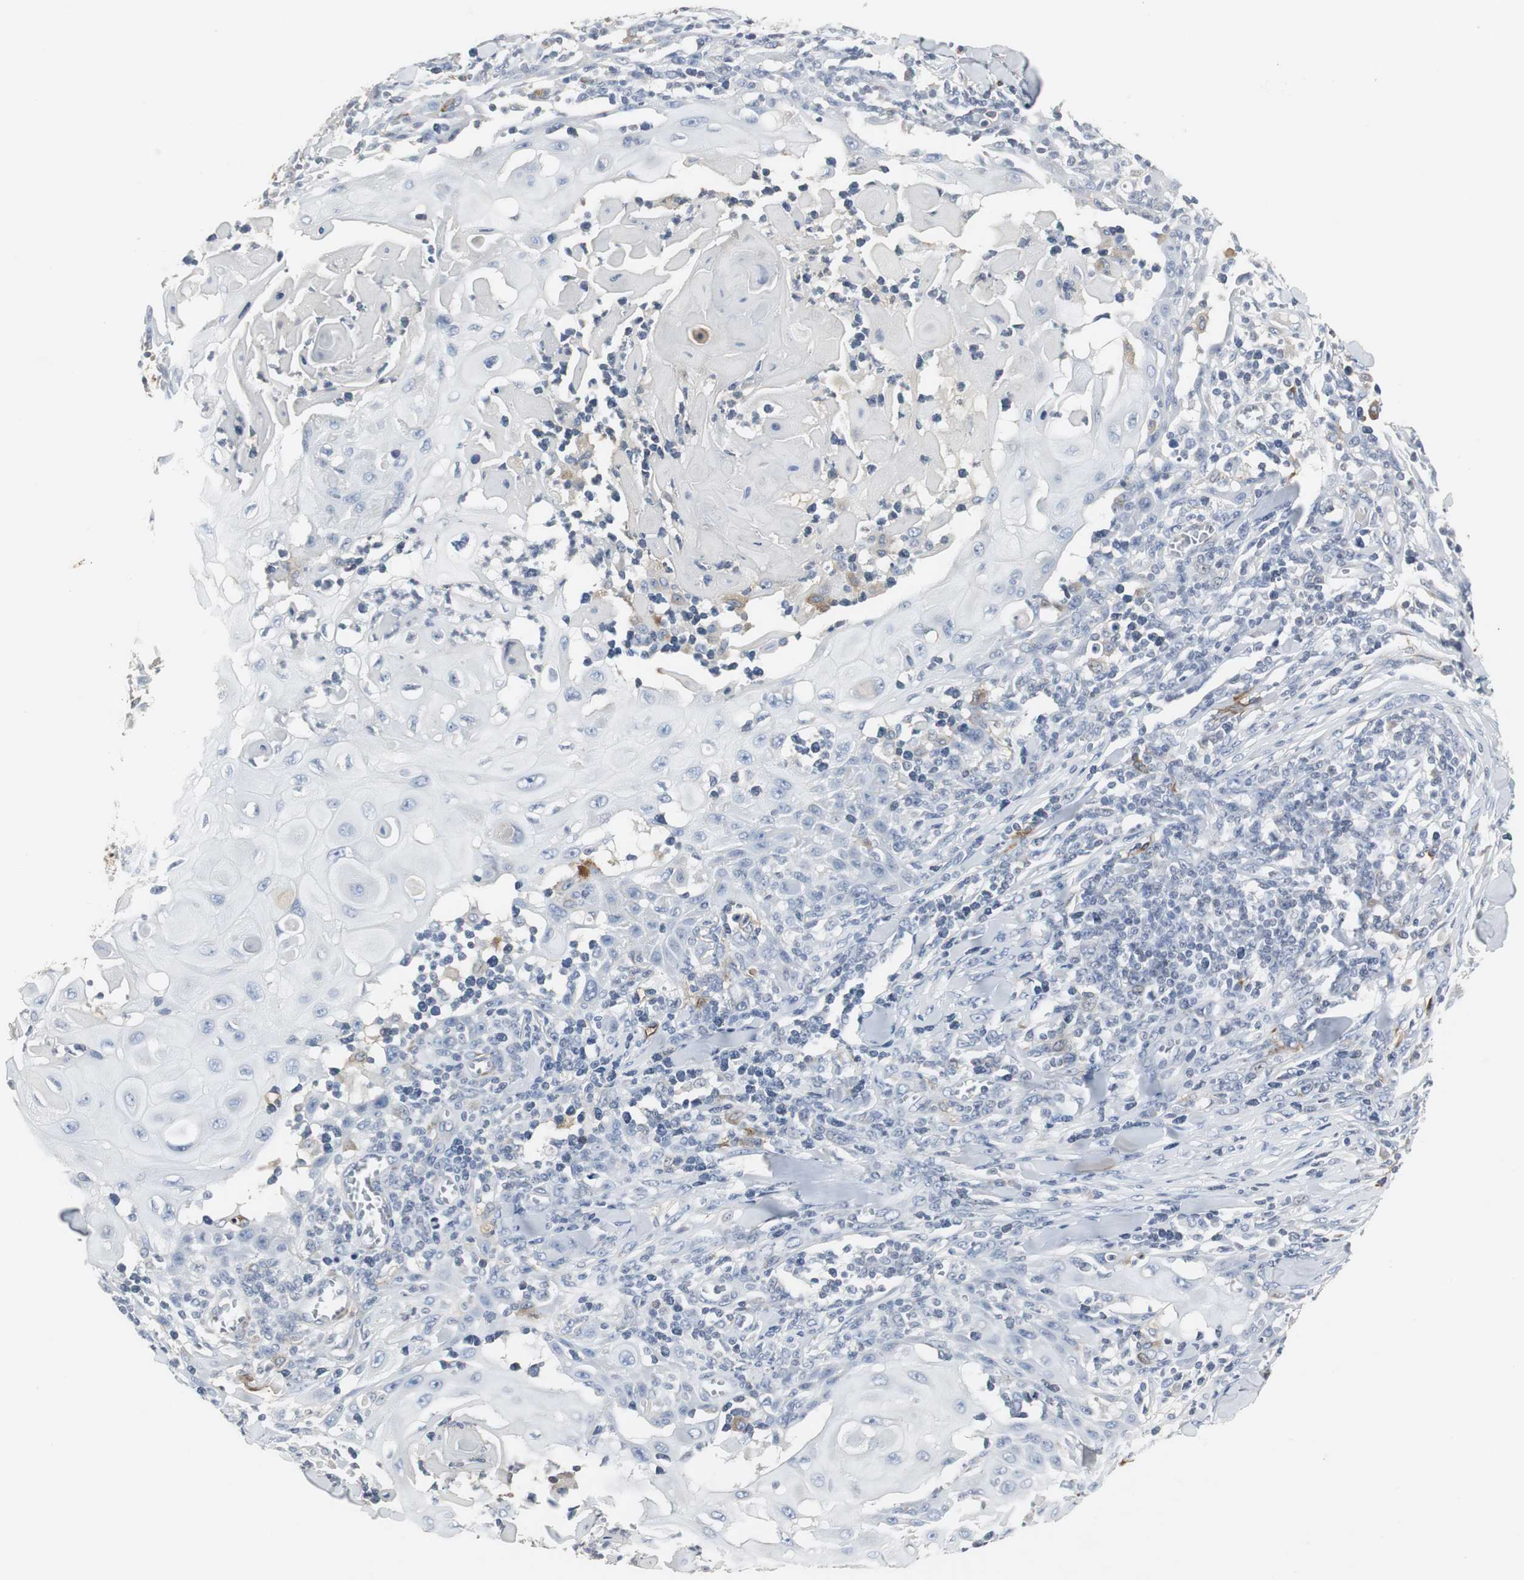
{"staining": {"intensity": "negative", "quantity": "none", "location": "none"}, "tissue": "skin cancer", "cell_type": "Tumor cells", "image_type": "cancer", "snomed": [{"axis": "morphology", "description": "Squamous cell carcinoma, NOS"}, {"axis": "topography", "description": "Skin"}], "caption": "IHC of squamous cell carcinoma (skin) reveals no positivity in tumor cells.", "gene": "PI15", "patient": {"sex": "male", "age": 24}}